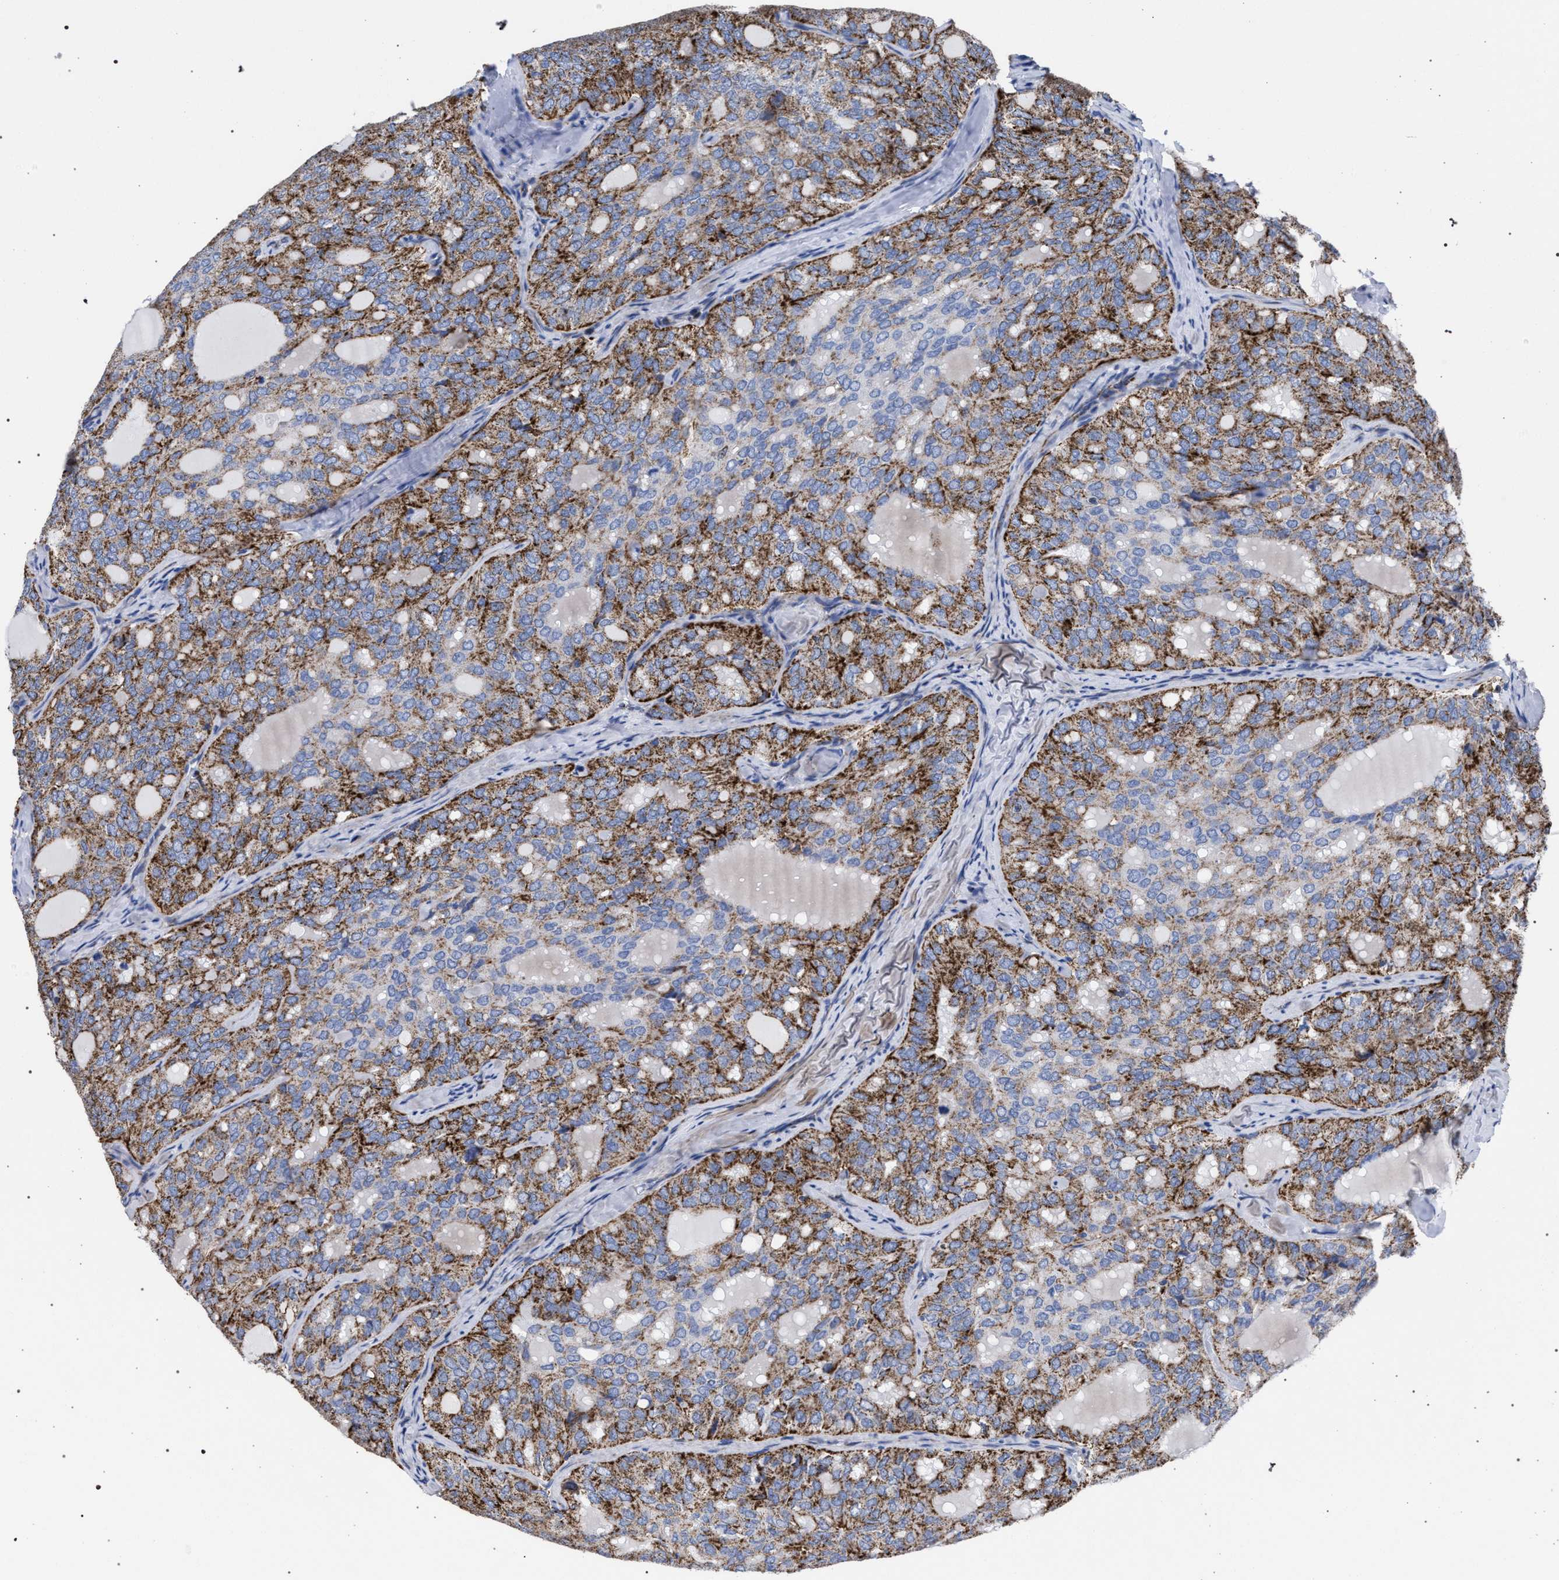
{"staining": {"intensity": "moderate", "quantity": ">75%", "location": "cytoplasmic/membranous"}, "tissue": "thyroid cancer", "cell_type": "Tumor cells", "image_type": "cancer", "snomed": [{"axis": "morphology", "description": "Follicular adenoma carcinoma, NOS"}, {"axis": "topography", "description": "Thyroid gland"}], "caption": "Immunohistochemical staining of human thyroid cancer (follicular adenoma carcinoma) shows medium levels of moderate cytoplasmic/membranous expression in approximately >75% of tumor cells.", "gene": "ACADS", "patient": {"sex": "male", "age": 75}}